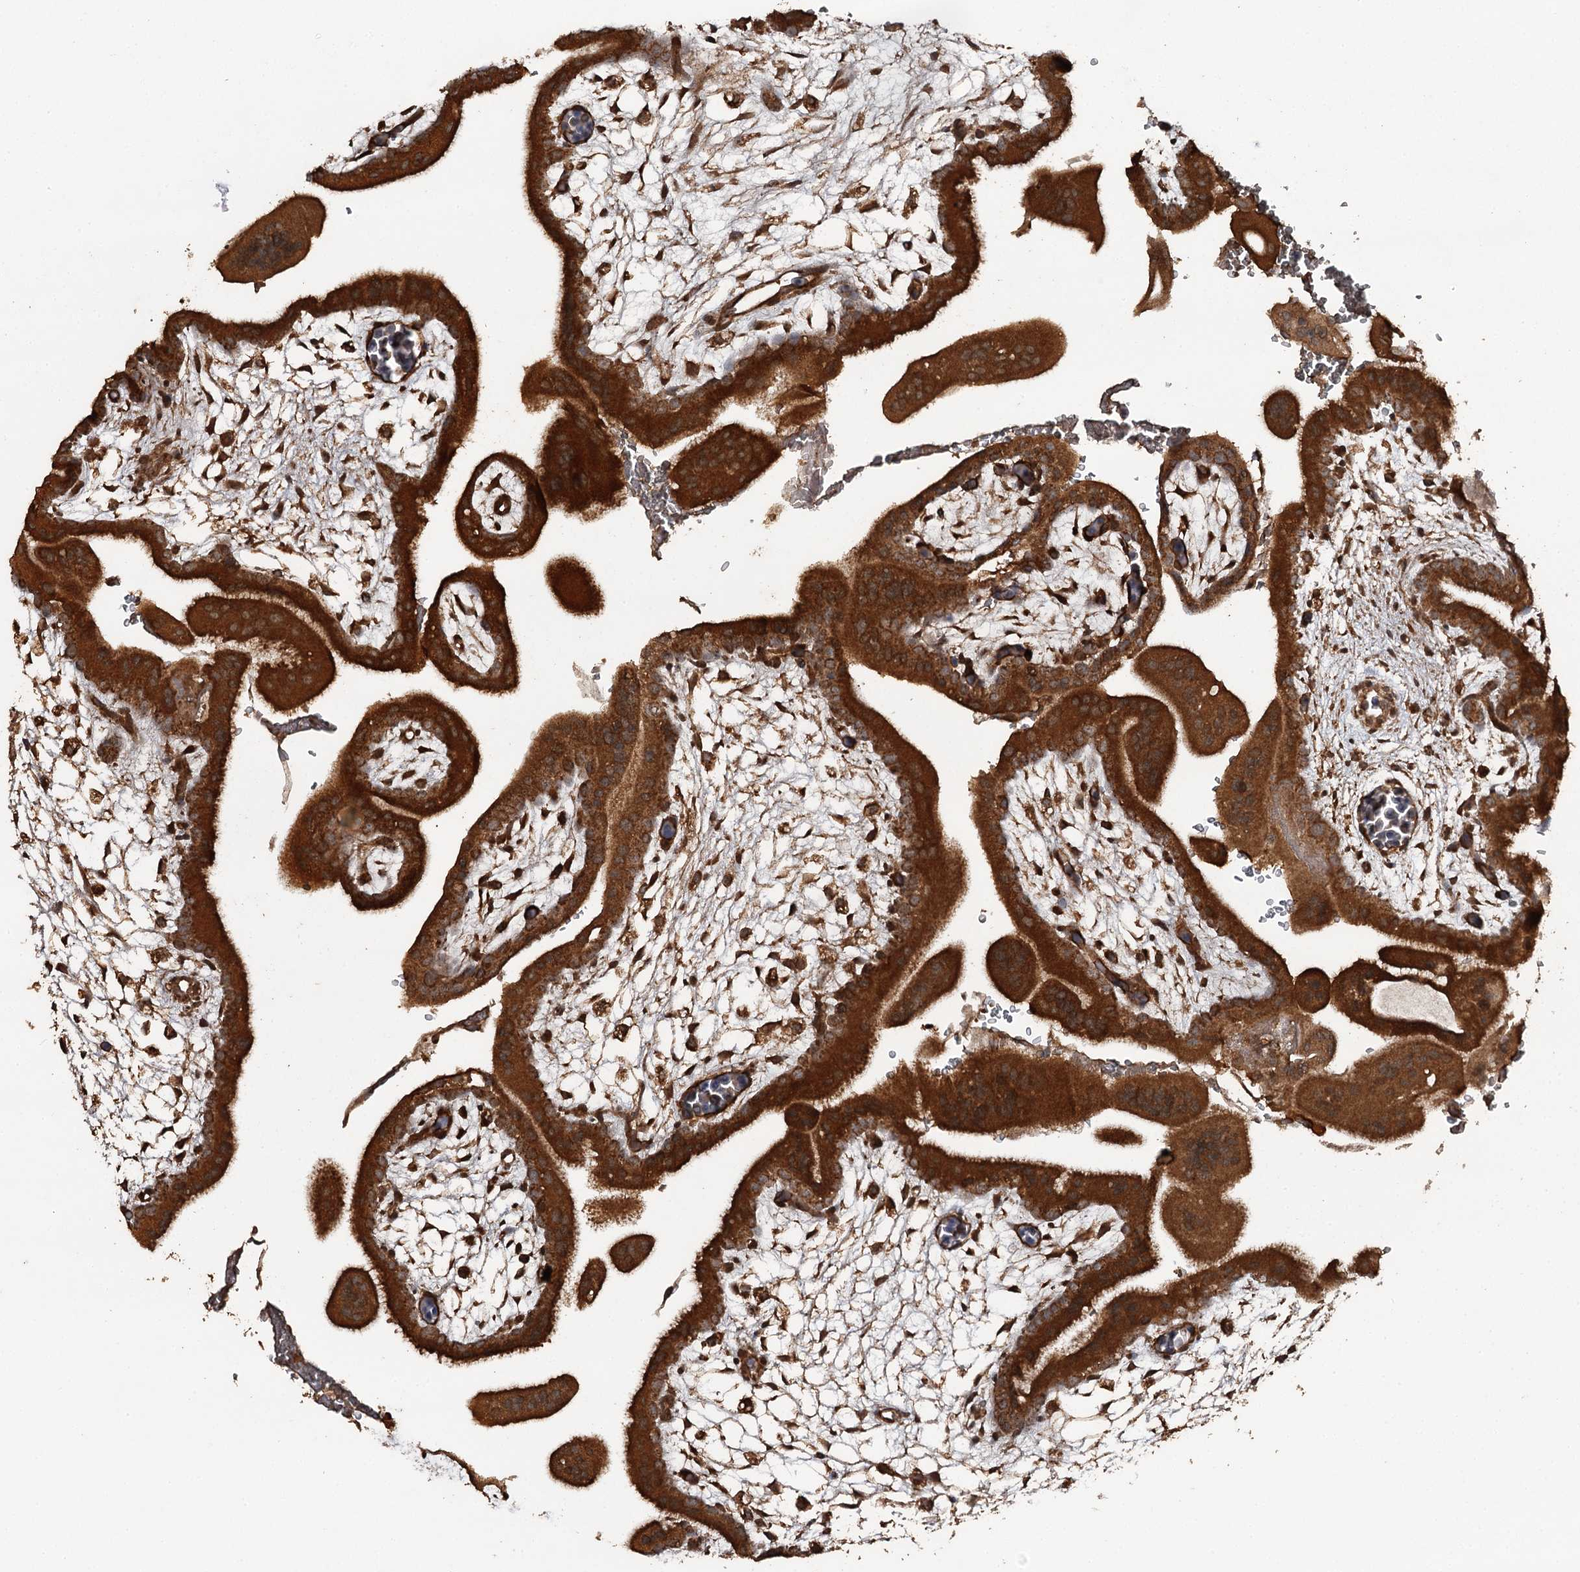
{"staining": {"intensity": "strong", "quantity": ">75%", "location": "cytoplasmic/membranous,nuclear"}, "tissue": "placenta", "cell_type": "Decidual cells", "image_type": "normal", "snomed": [{"axis": "morphology", "description": "Normal tissue, NOS"}, {"axis": "topography", "description": "Placenta"}], "caption": "Immunohistochemical staining of normal placenta exhibits strong cytoplasmic/membranous,nuclear protein expression in approximately >75% of decidual cells.", "gene": "WIPI1", "patient": {"sex": "female", "age": 35}}